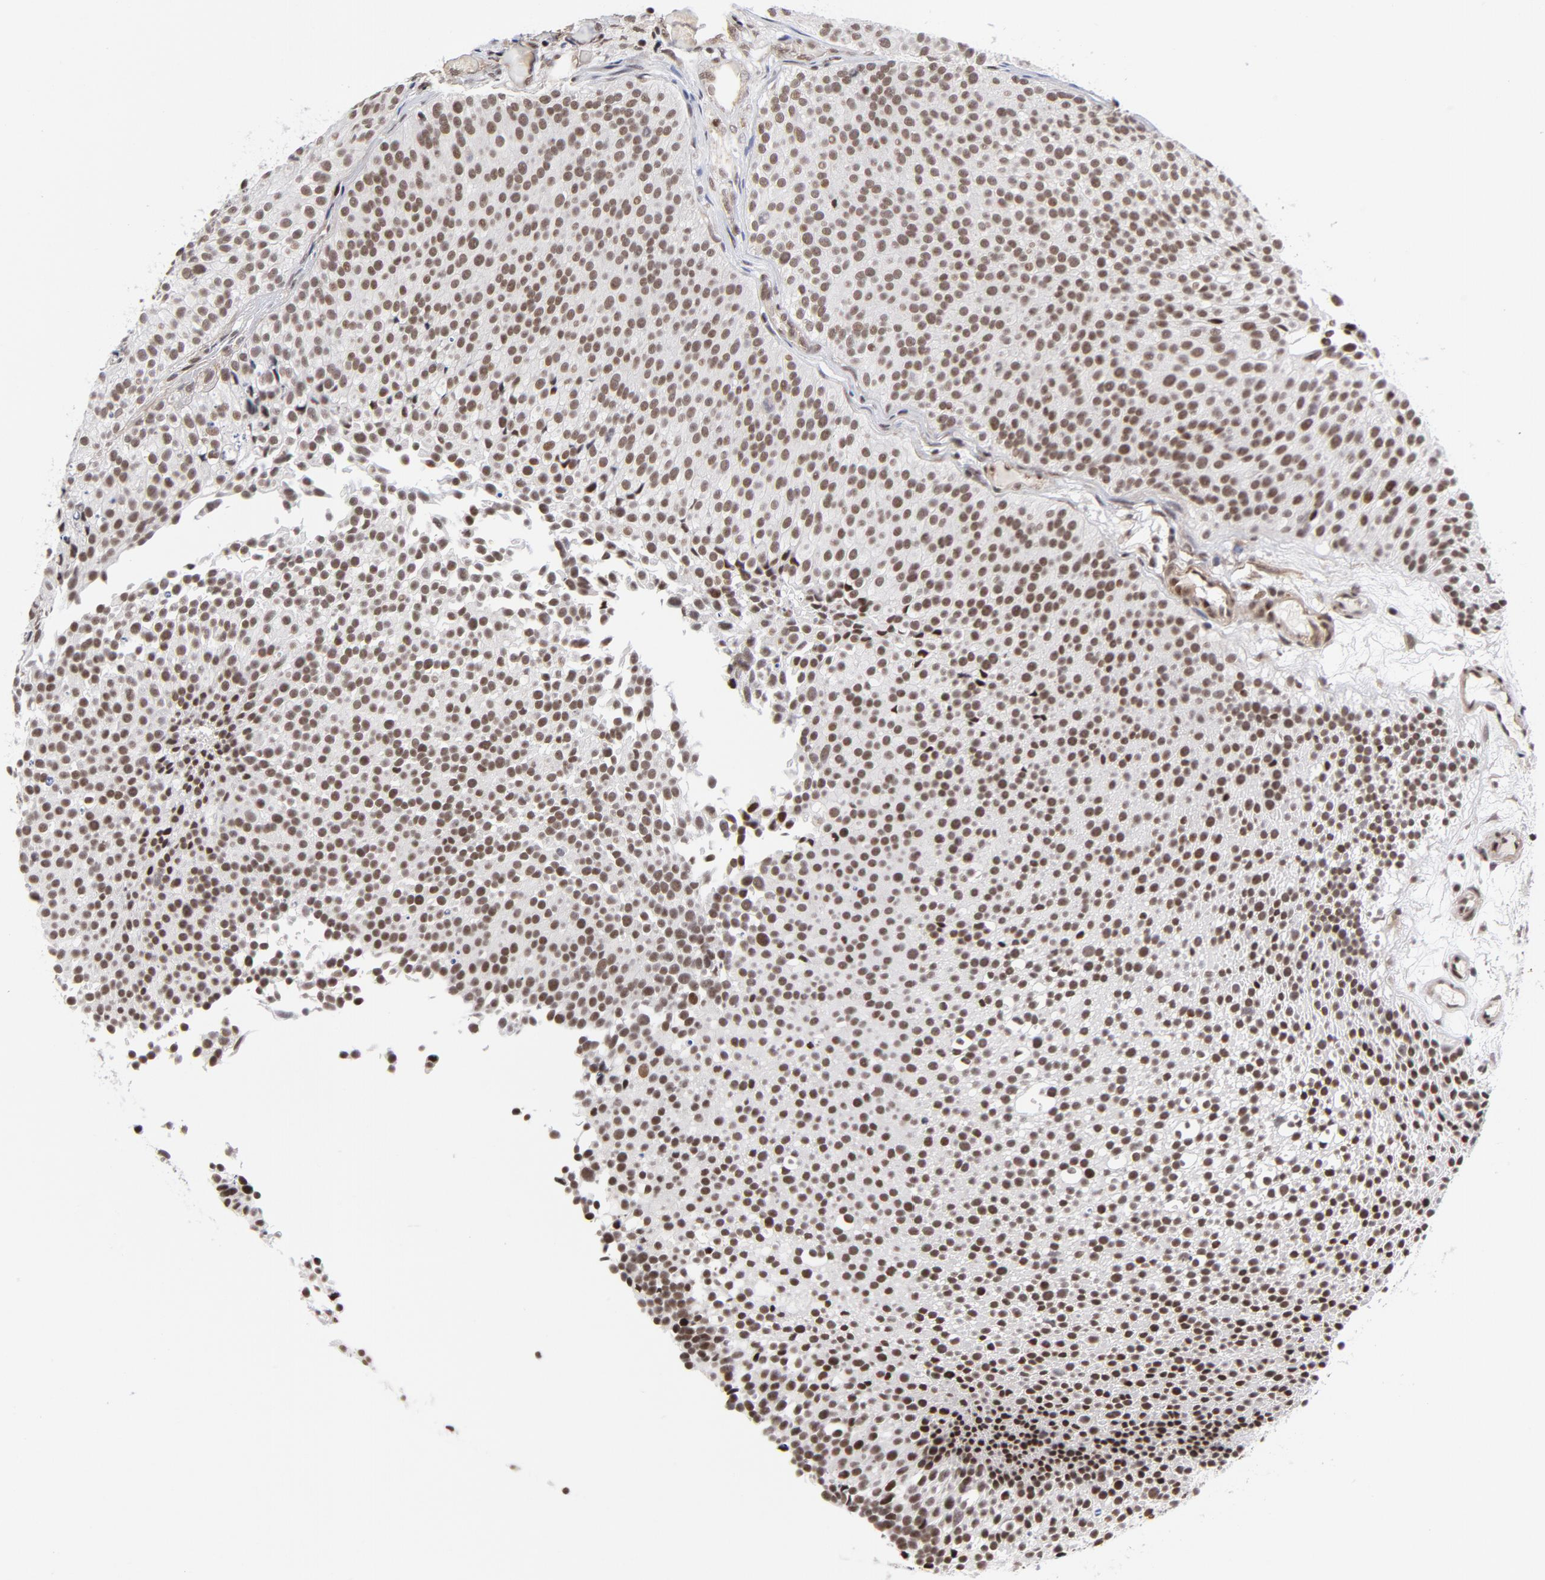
{"staining": {"intensity": "strong", "quantity": ">75%", "location": "nuclear"}, "tissue": "urothelial cancer", "cell_type": "Tumor cells", "image_type": "cancer", "snomed": [{"axis": "morphology", "description": "Urothelial carcinoma, Low grade"}, {"axis": "topography", "description": "Urinary bladder"}], "caption": "The image shows a brown stain indicating the presence of a protein in the nuclear of tumor cells in urothelial carcinoma (low-grade).", "gene": "CTCF", "patient": {"sex": "male", "age": 85}}